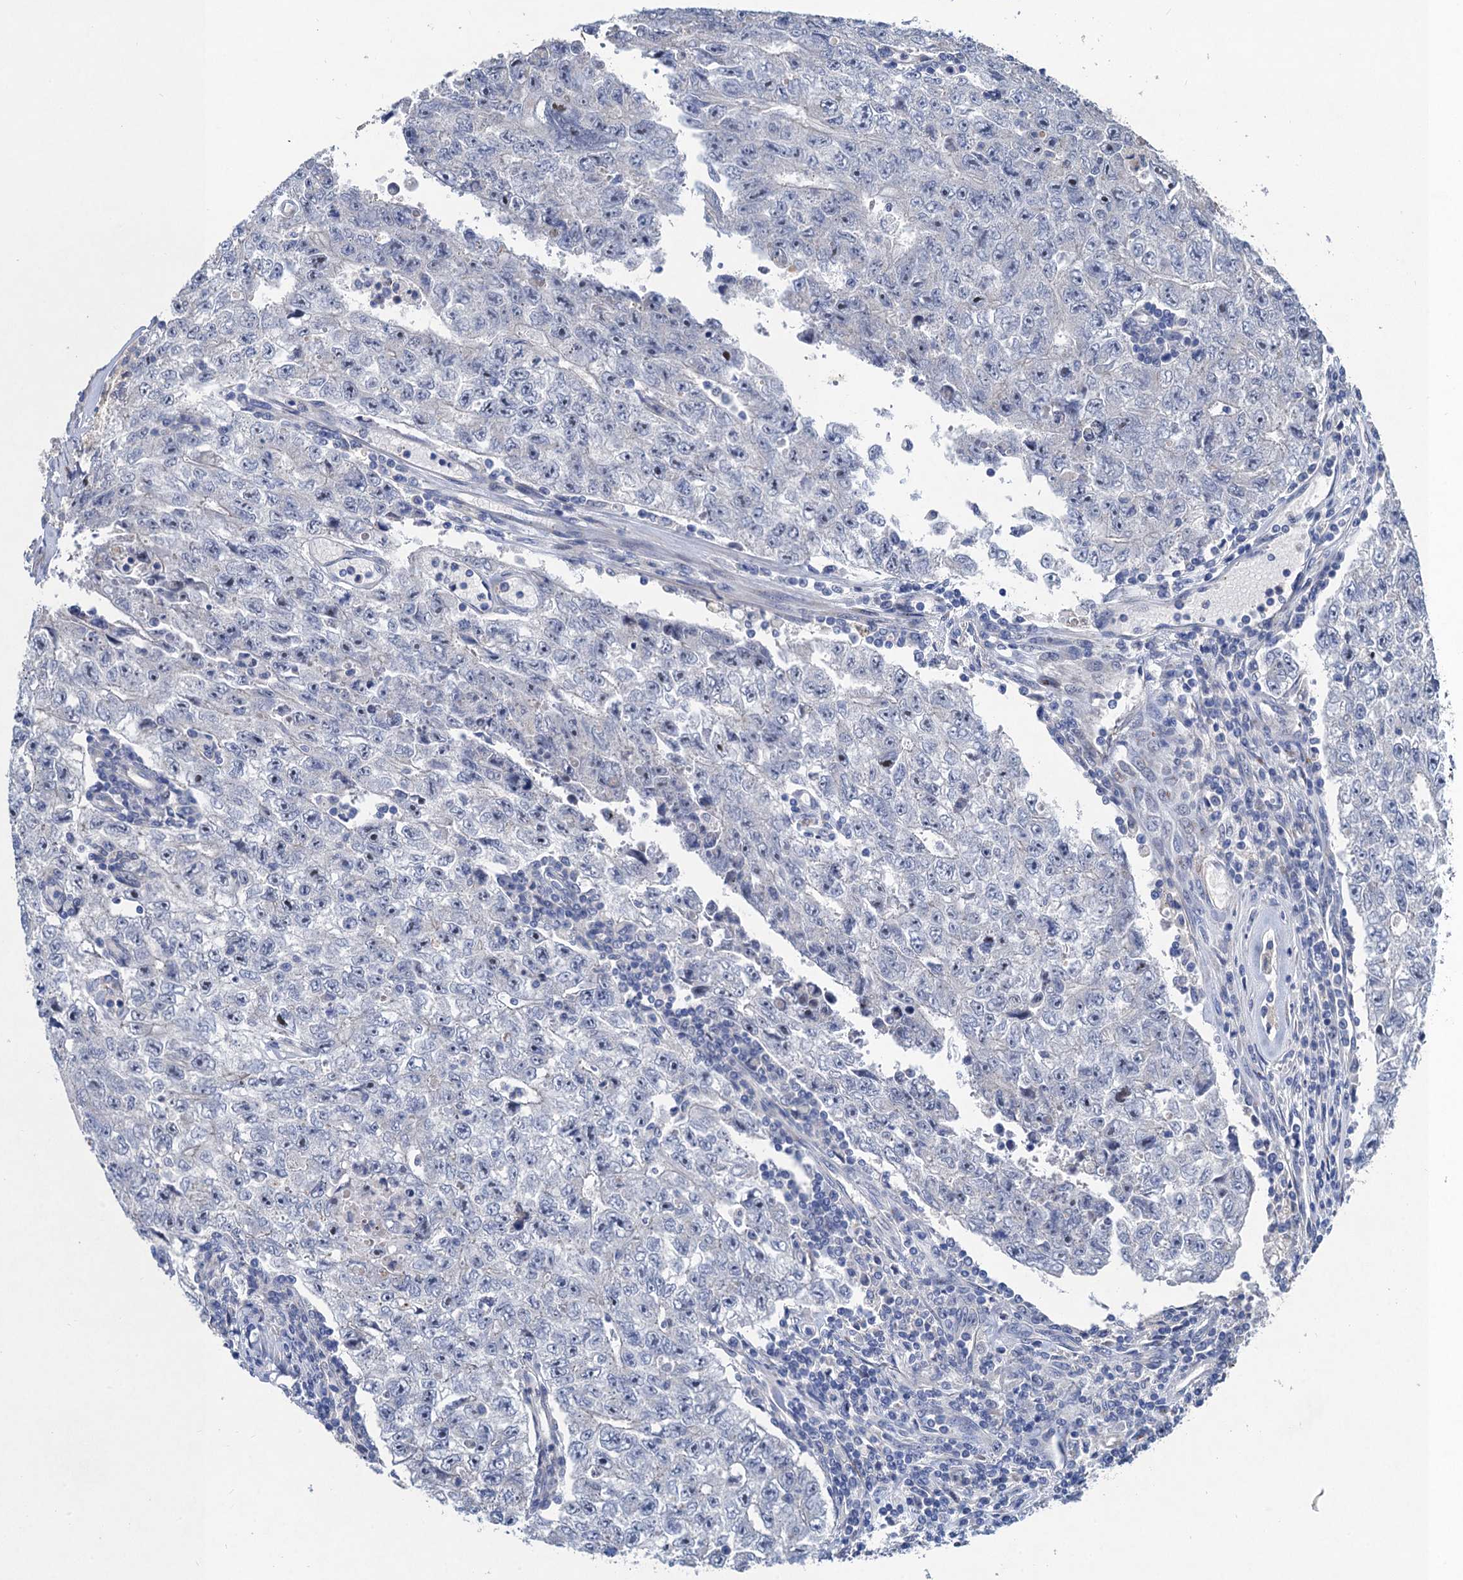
{"staining": {"intensity": "negative", "quantity": "none", "location": "none"}, "tissue": "testis cancer", "cell_type": "Tumor cells", "image_type": "cancer", "snomed": [{"axis": "morphology", "description": "Carcinoma, Embryonal, NOS"}, {"axis": "topography", "description": "Testis"}], "caption": "Tumor cells are negative for protein expression in human testis cancer.", "gene": "TRAF7", "patient": {"sex": "male", "age": 17}}